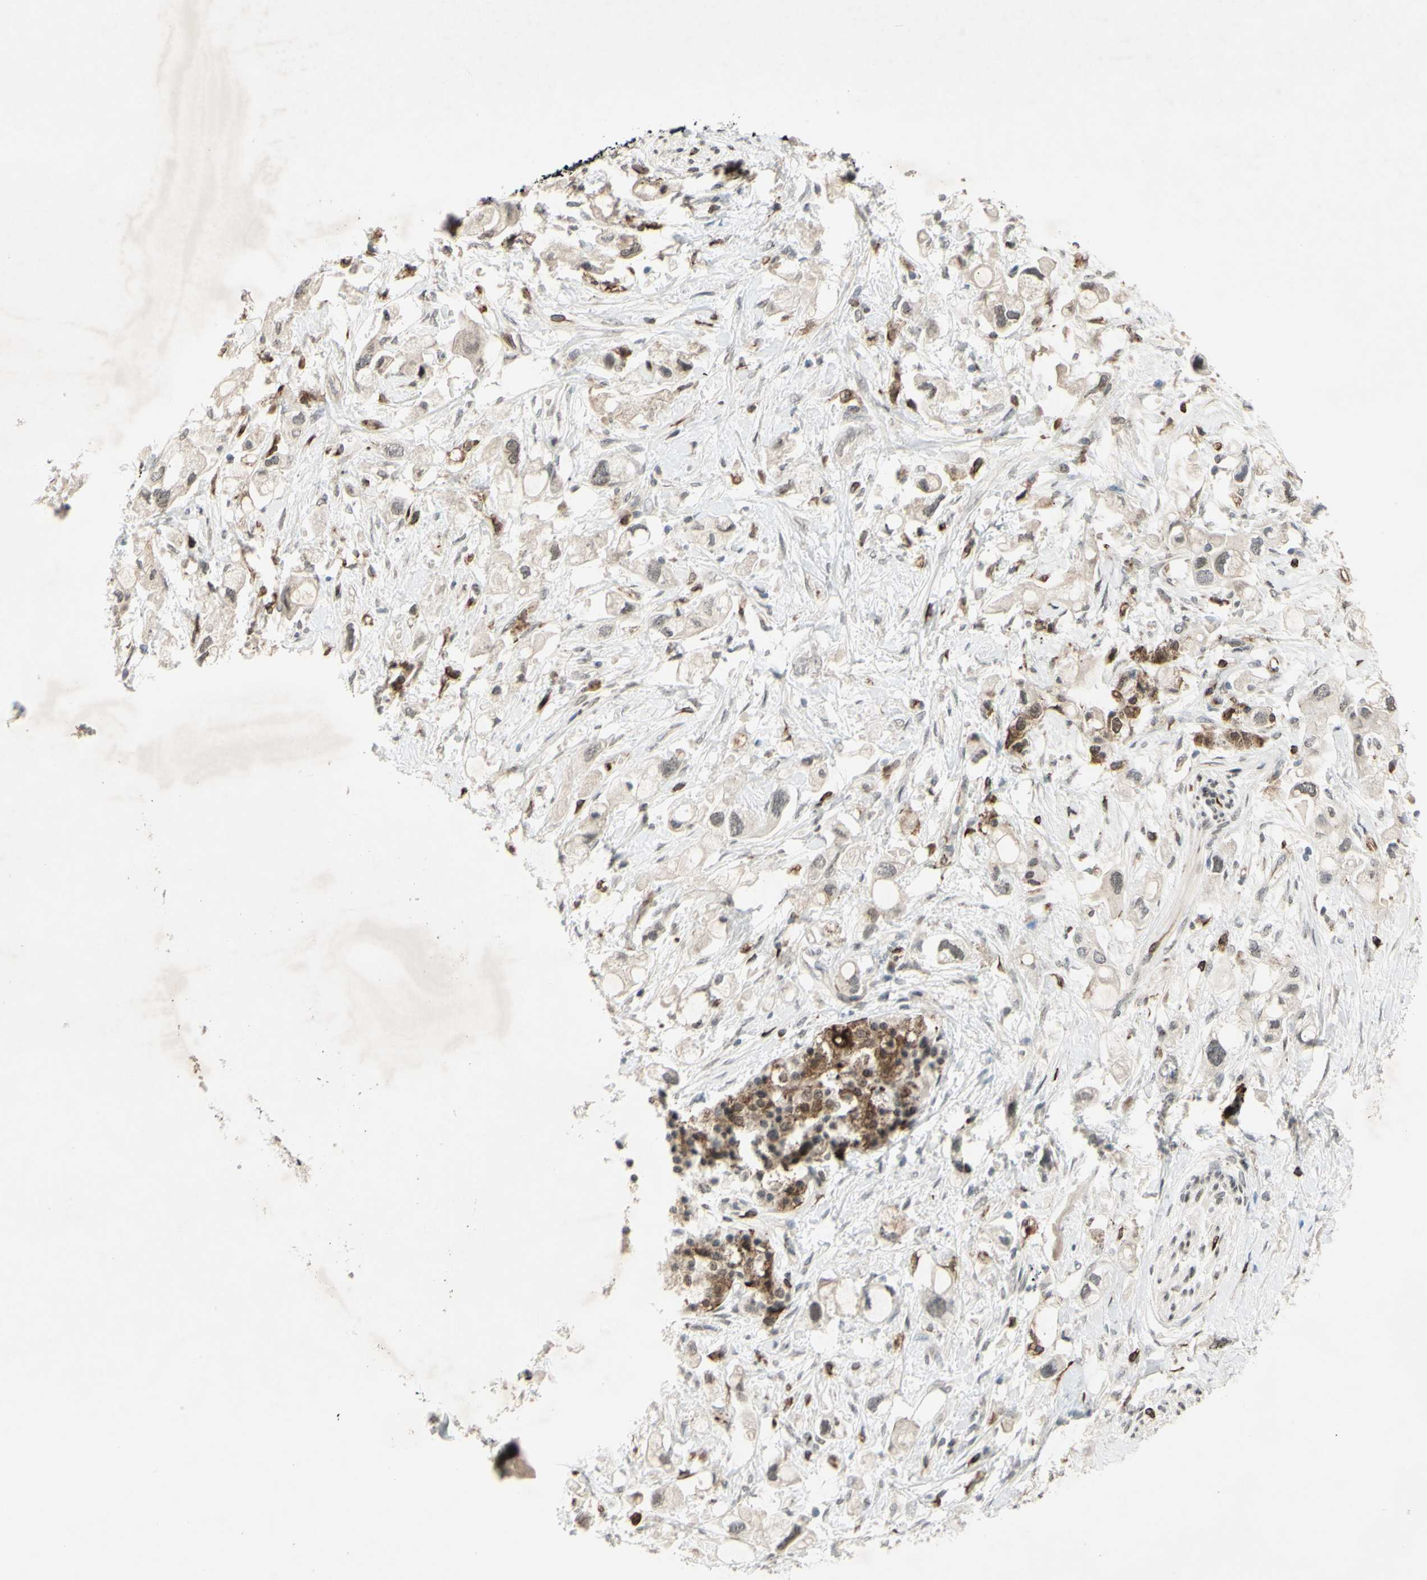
{"staining": {"intensity": "negative", "quantity": "none", "location": "none"}, "tissue": "pancreatic cancer", "cell_type": "Tumor cells", "image_type": "cancer", "snomed": [{"axis": "morphology", "description": "Adenocarcinoma, NOS"}, {"axis": "topography", "description": "Pancreas"}], "caption": "Tumor cells are negative for brown protein staining in pancreatic cancer (adenocarcinoma).", "gene": "FGFR2", "patient": {"sex": "female", "age": 56}}